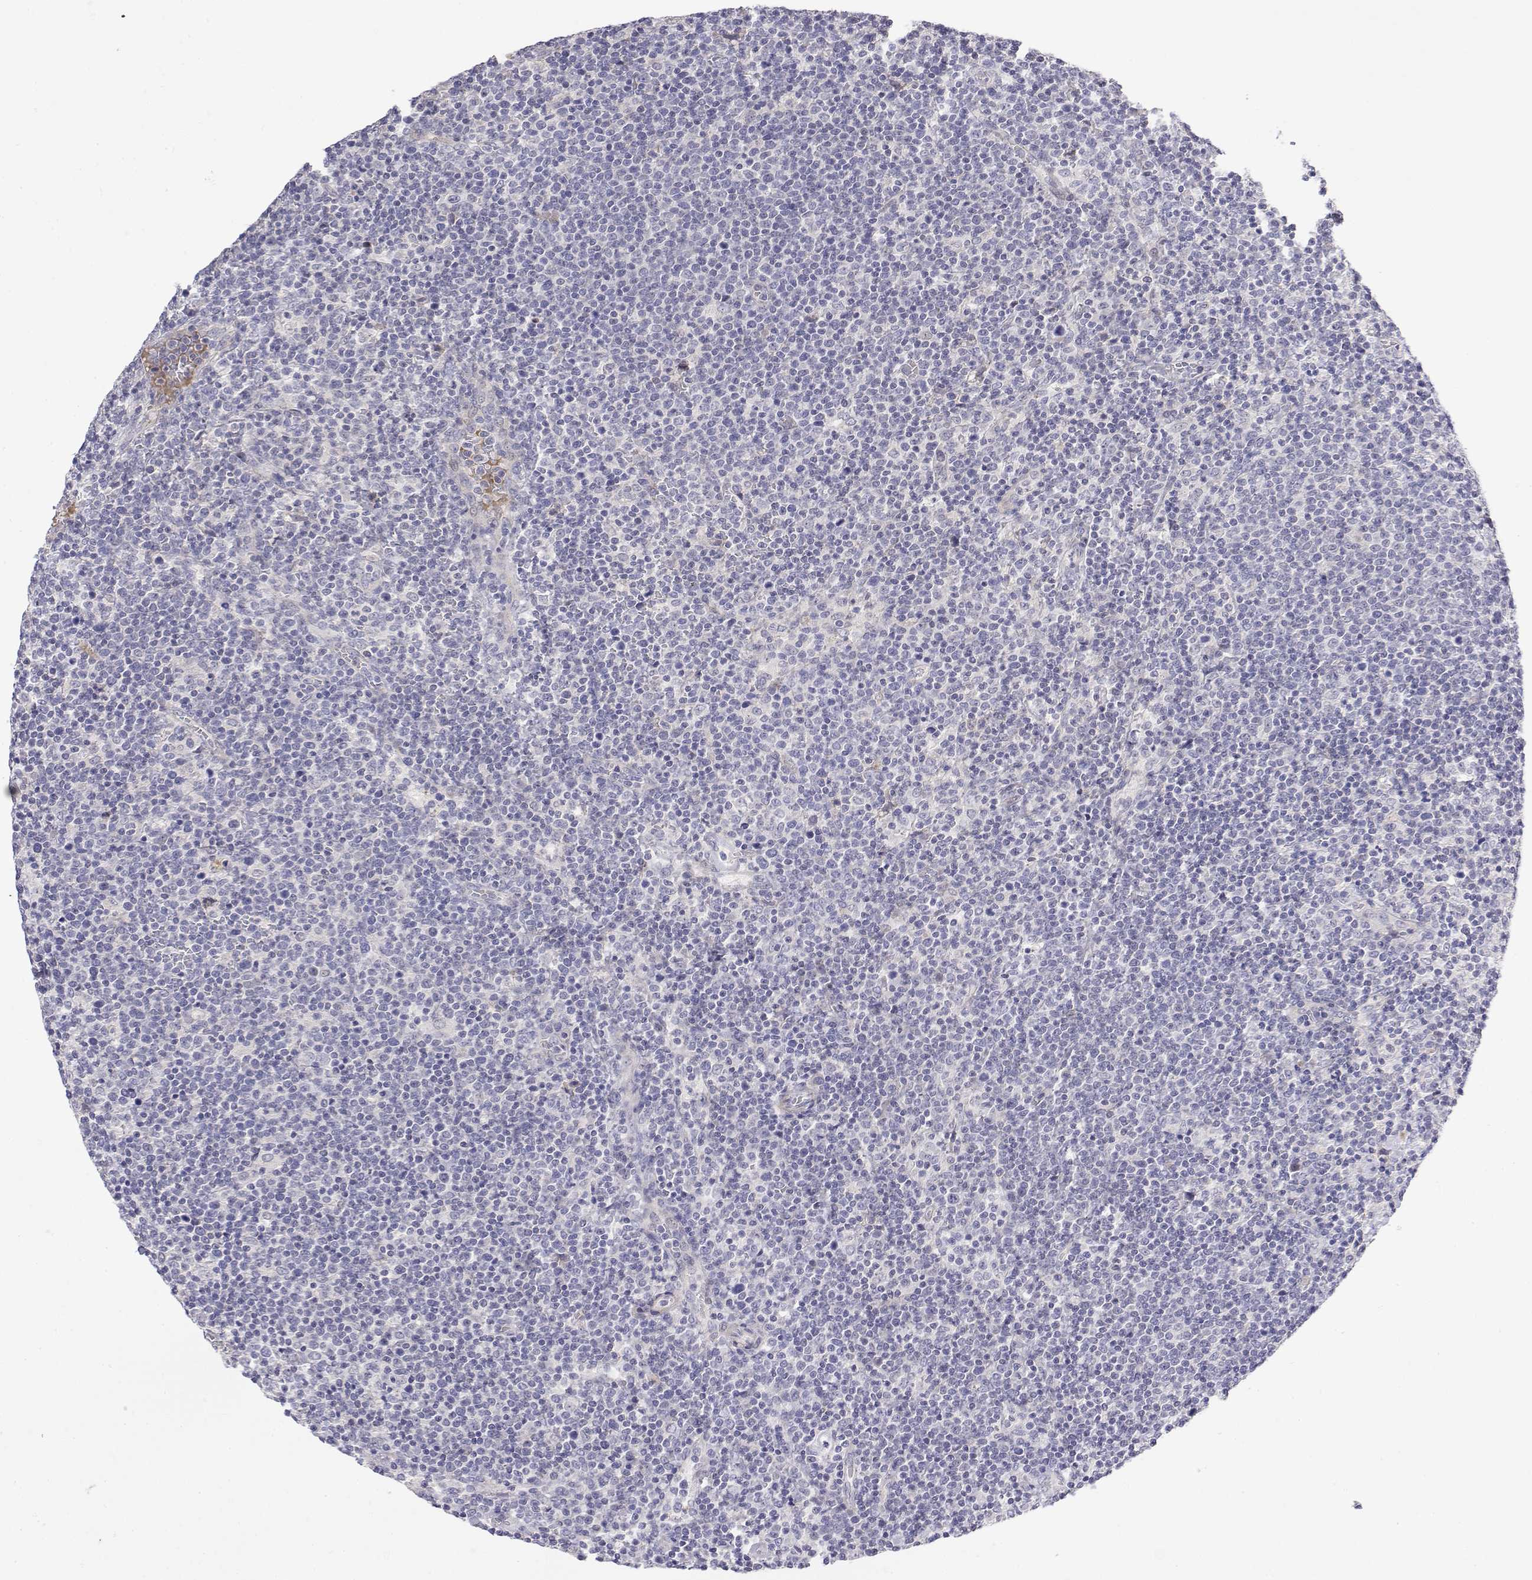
{"staining": {"intensity": "negative", "quantity": "none", "location": "none"}, "tissue": "lymphoma", "cell_type": "Tumor cells", "image_type": "cancer", "snomed": [{"axis": "morphology", "description": "Malignant lymphoma, non-Hodgkin's type, High grade"}, {"axis": "topography", "description": "Lymph node"}], "caption": "High magnification brightfield microscopy of lymphoma stained with DAB (3,3'-diaminobenzidine) (brown) and counterstained with hematoxylin (blue): tumor cells show no significant expression.", "gene": "GGACT", "patient": {"sex": "male", "age": 61}}